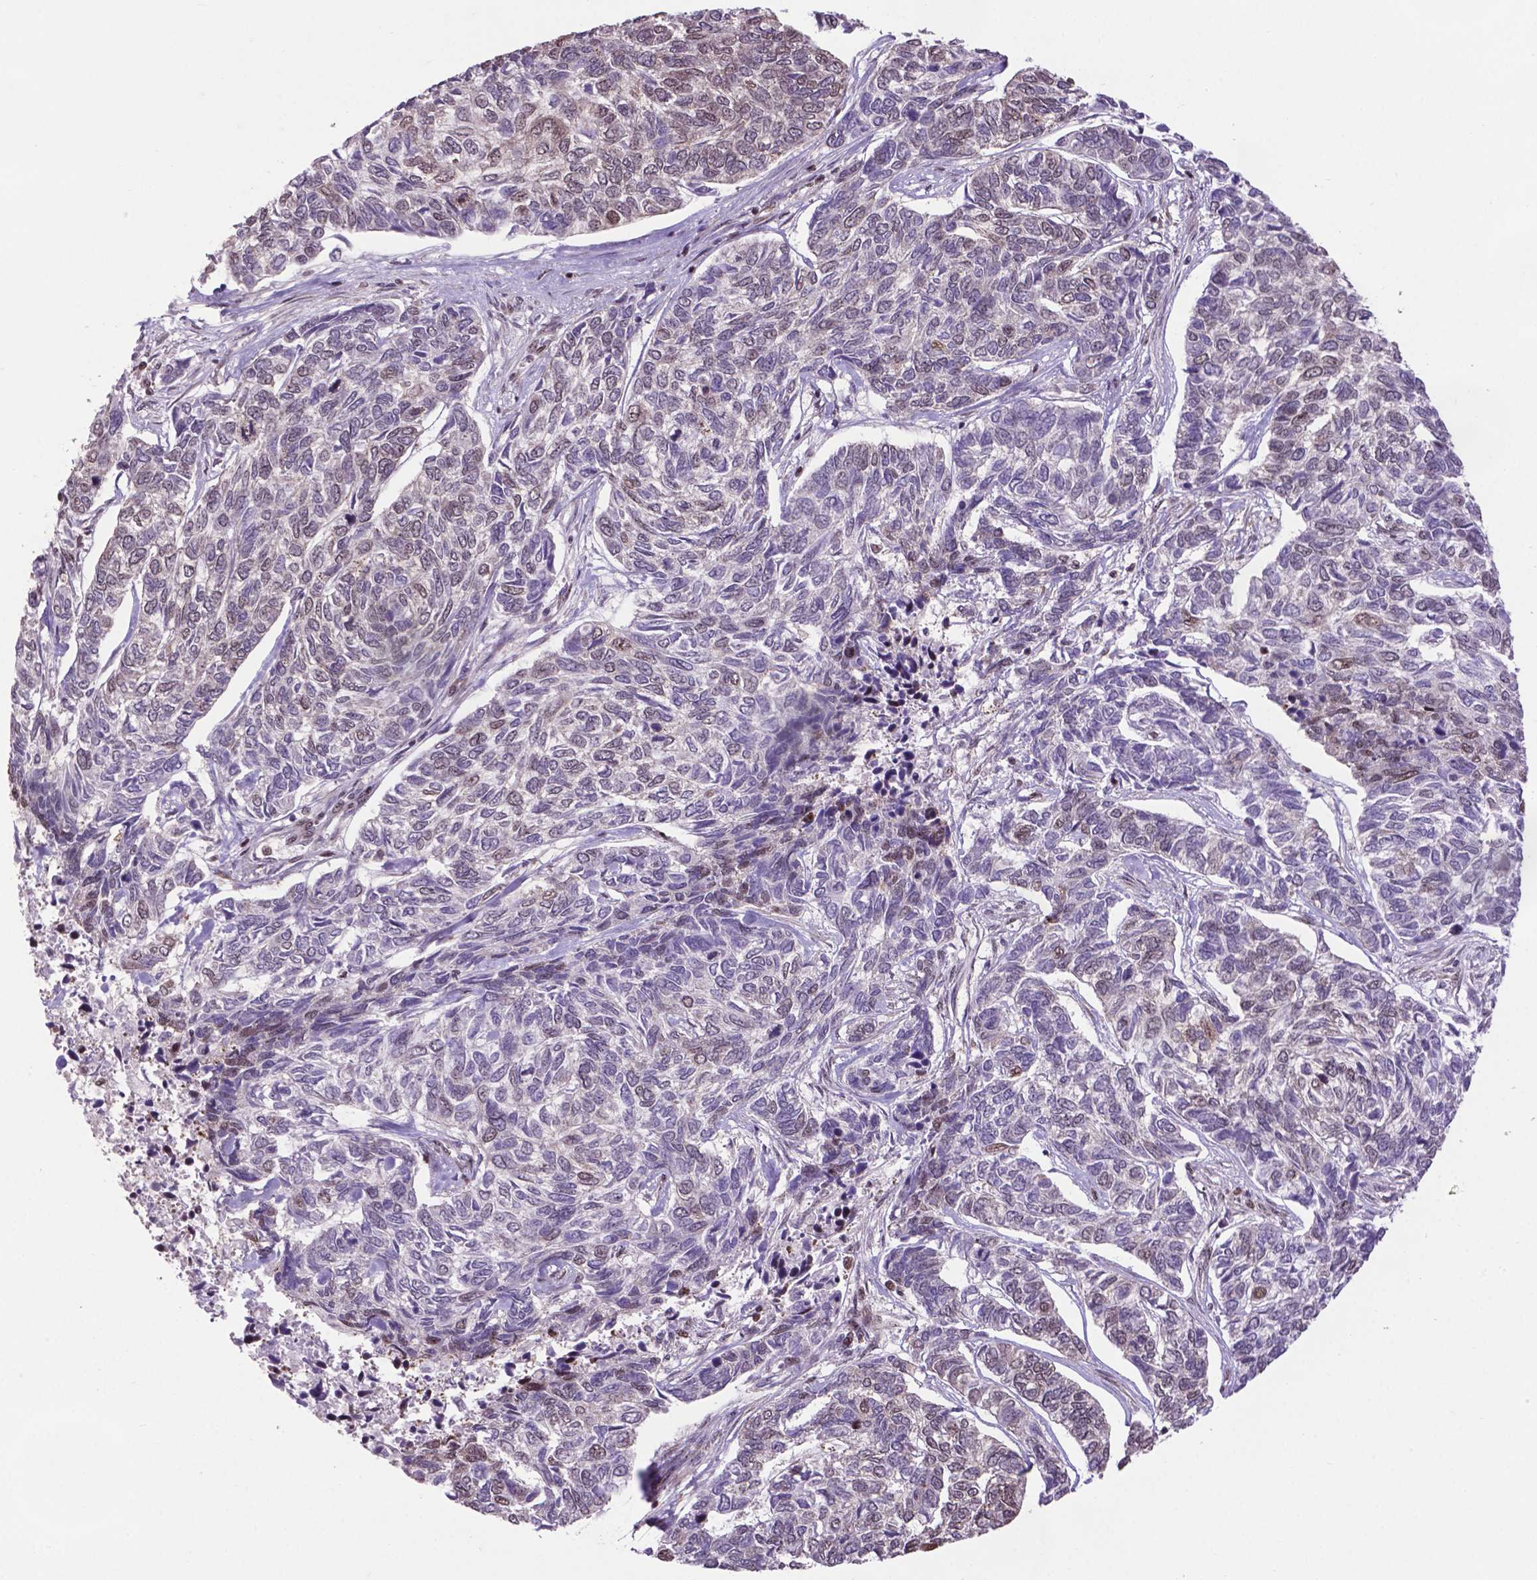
{"staining": {"intensity": "weak", "quantity": "<25%", "location": "nuclear"}, "tissue": "skin cancer", "cell_type": "Tumor cells", "image_type": "cancer", "snomed": [{"axis": "morphology", "description": "Basal cell carcinoma"}, {"axis": "topography", "description": "Skin"}], "caption": "The immunohistochemistry micrograph has no significant staining in tumor cells of skin basal cell carcinoma tissue.", "gene": "CSNK2A1", "patient": {"sex": "female", "age": 65}}